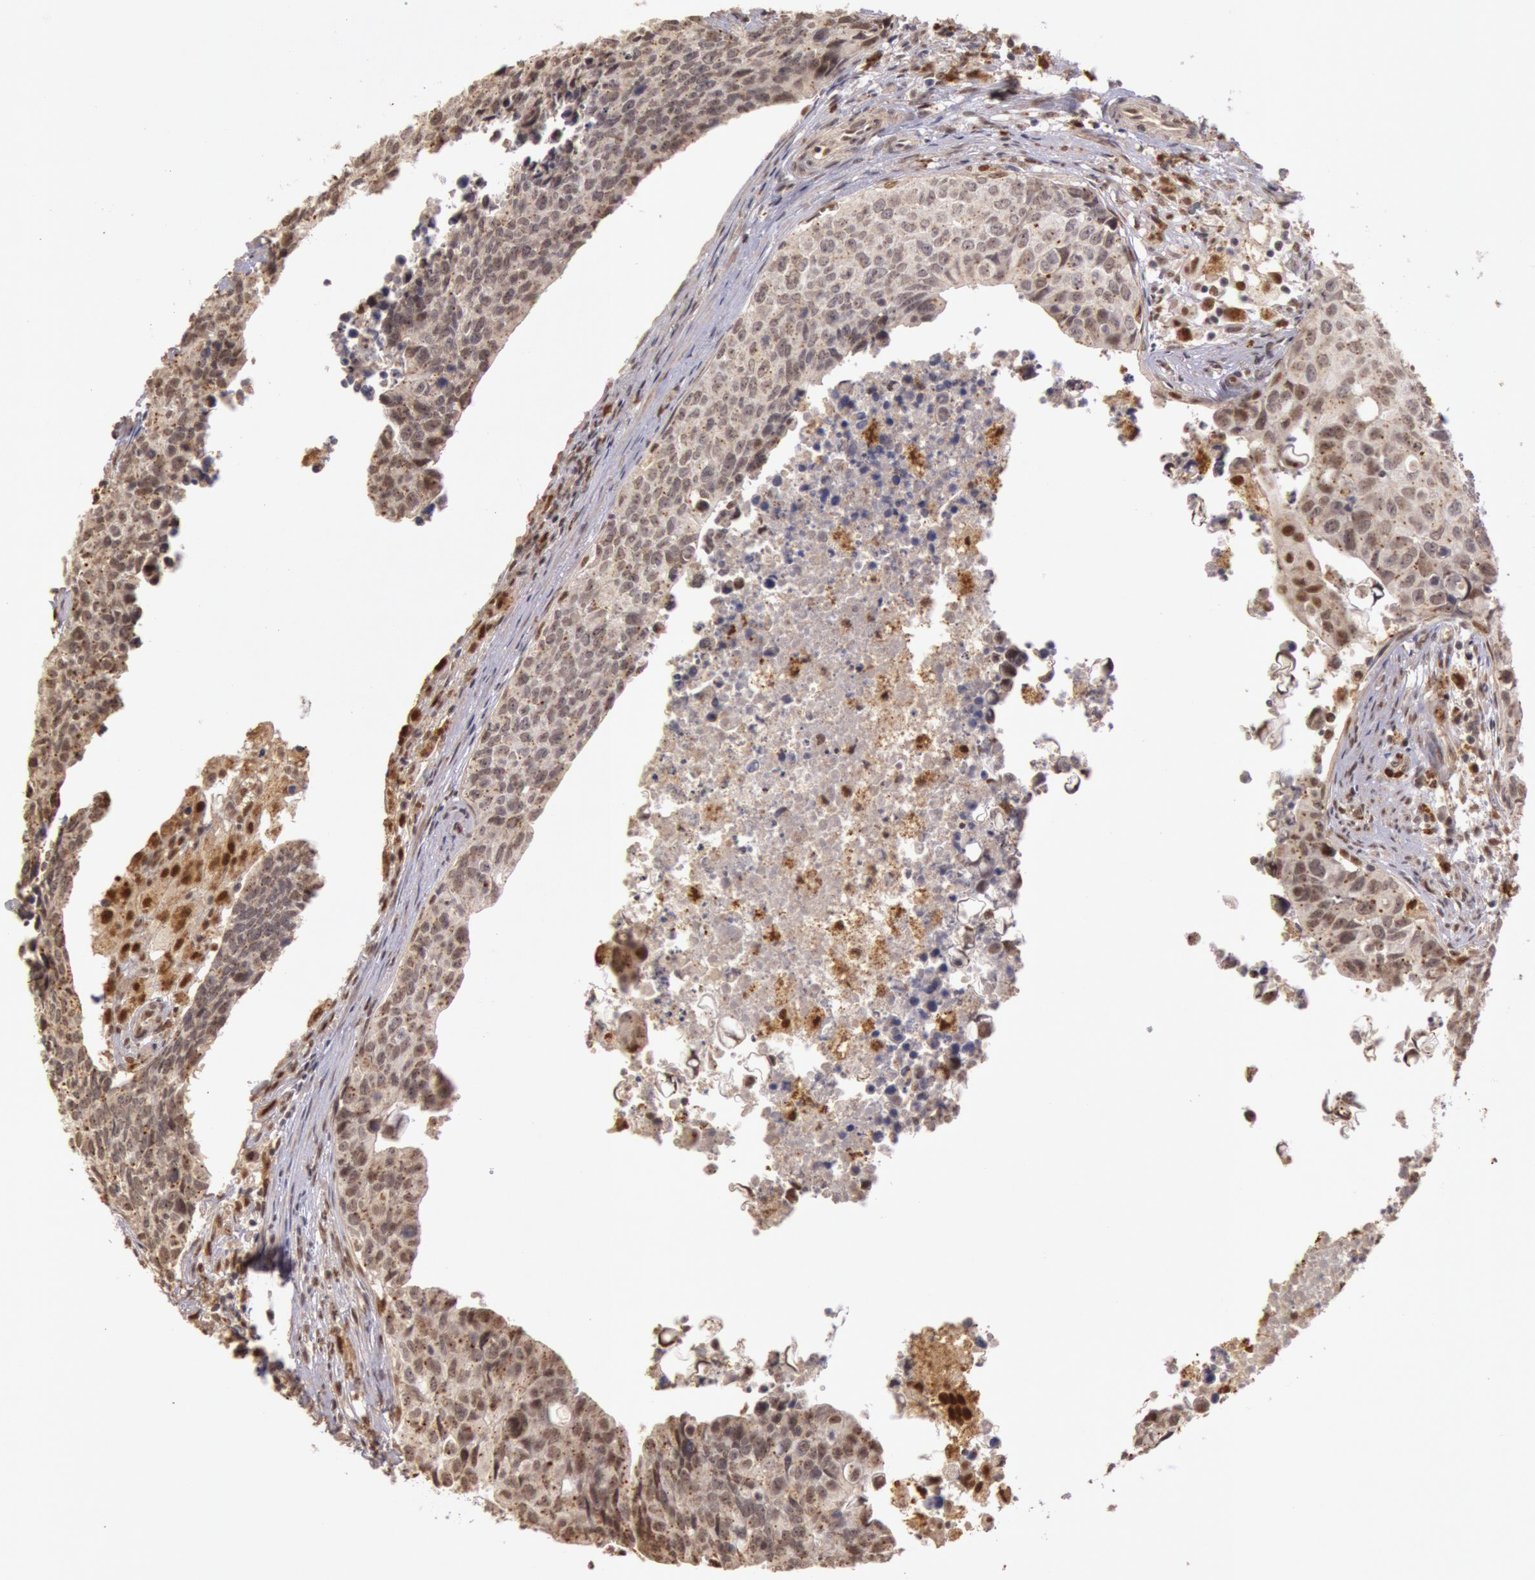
{"staining": {"intensity": "weak", "quantity": "25%-75%", "location": "nuclear"}, "tissue": "urothelial cancer", "cell_type": "Tumor cells", "image_type": "cancer", "snomed": [{"axis": "morphology", "description": "Urothelial carcinoma, High grade"}, {"axis": "topography", "description": "Urinary bladder"}], "caption": "High-grade urothelial carcinoma stained with a protein marker shows weak staining in tumor cells.", "gene": "LIG4", "patient": {"sex": "male", "age": 81}}